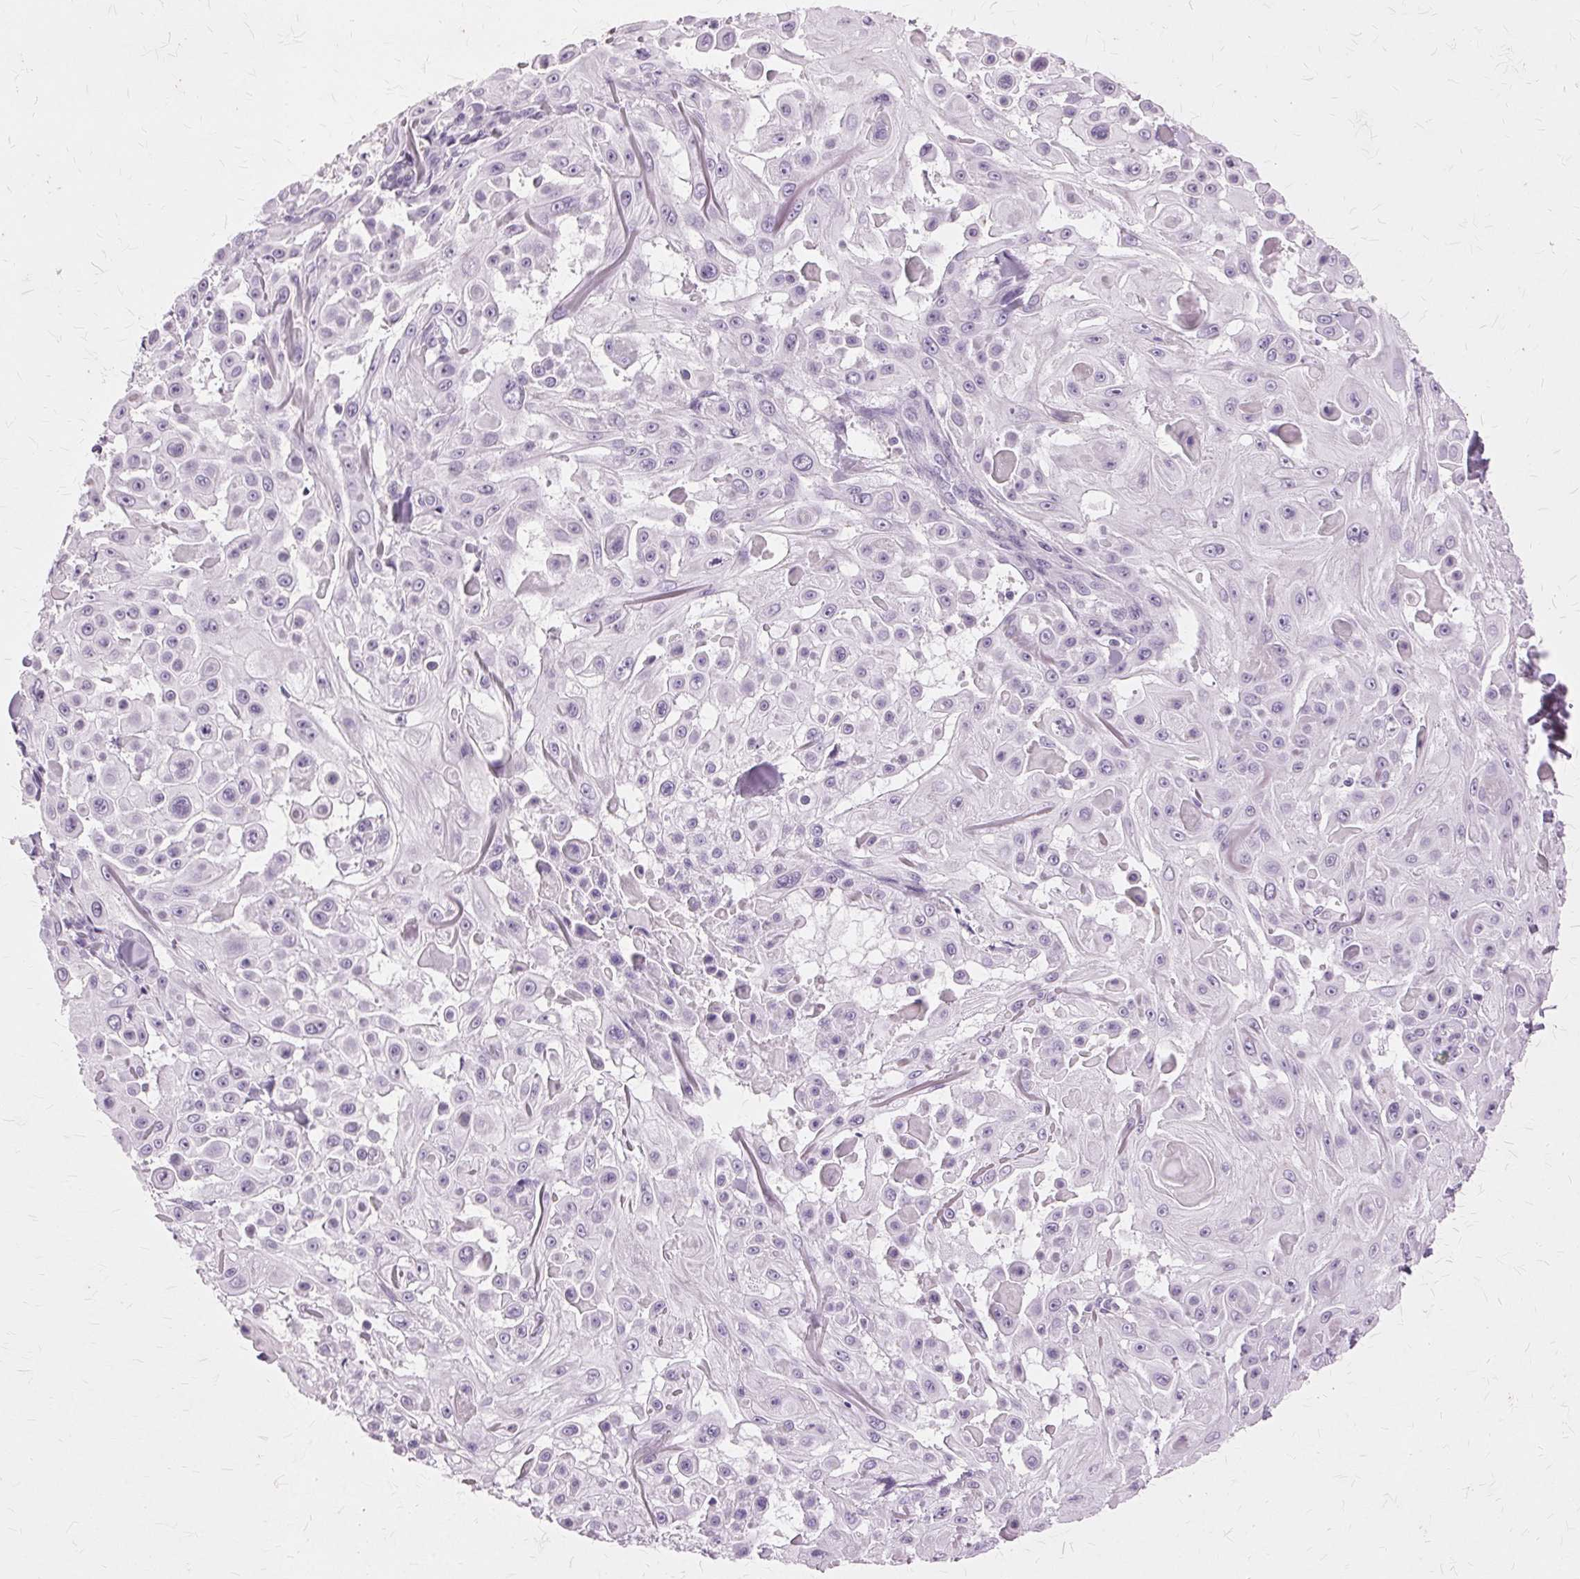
{"staining": {"intensity": "negative", "quantity": "none", "location": "none"}, "tissue": "skin cancer", "cell_type": "Tumor cells", "image_type": "cancer", "snomed": [{"axis": "morphology", "description": "Squamous cell carcinoma, NOS"}, {"axis": "topography", "description": "Skin"}], "caption": "A high-resolution micrograph shows immunohistochemistry (IHC) staining of squamous cell carcinoma (skin), which shows no significant expression in tumor cells.", "gene": "SLC45A3", "patient": {"sex": "male", "age": 91}}